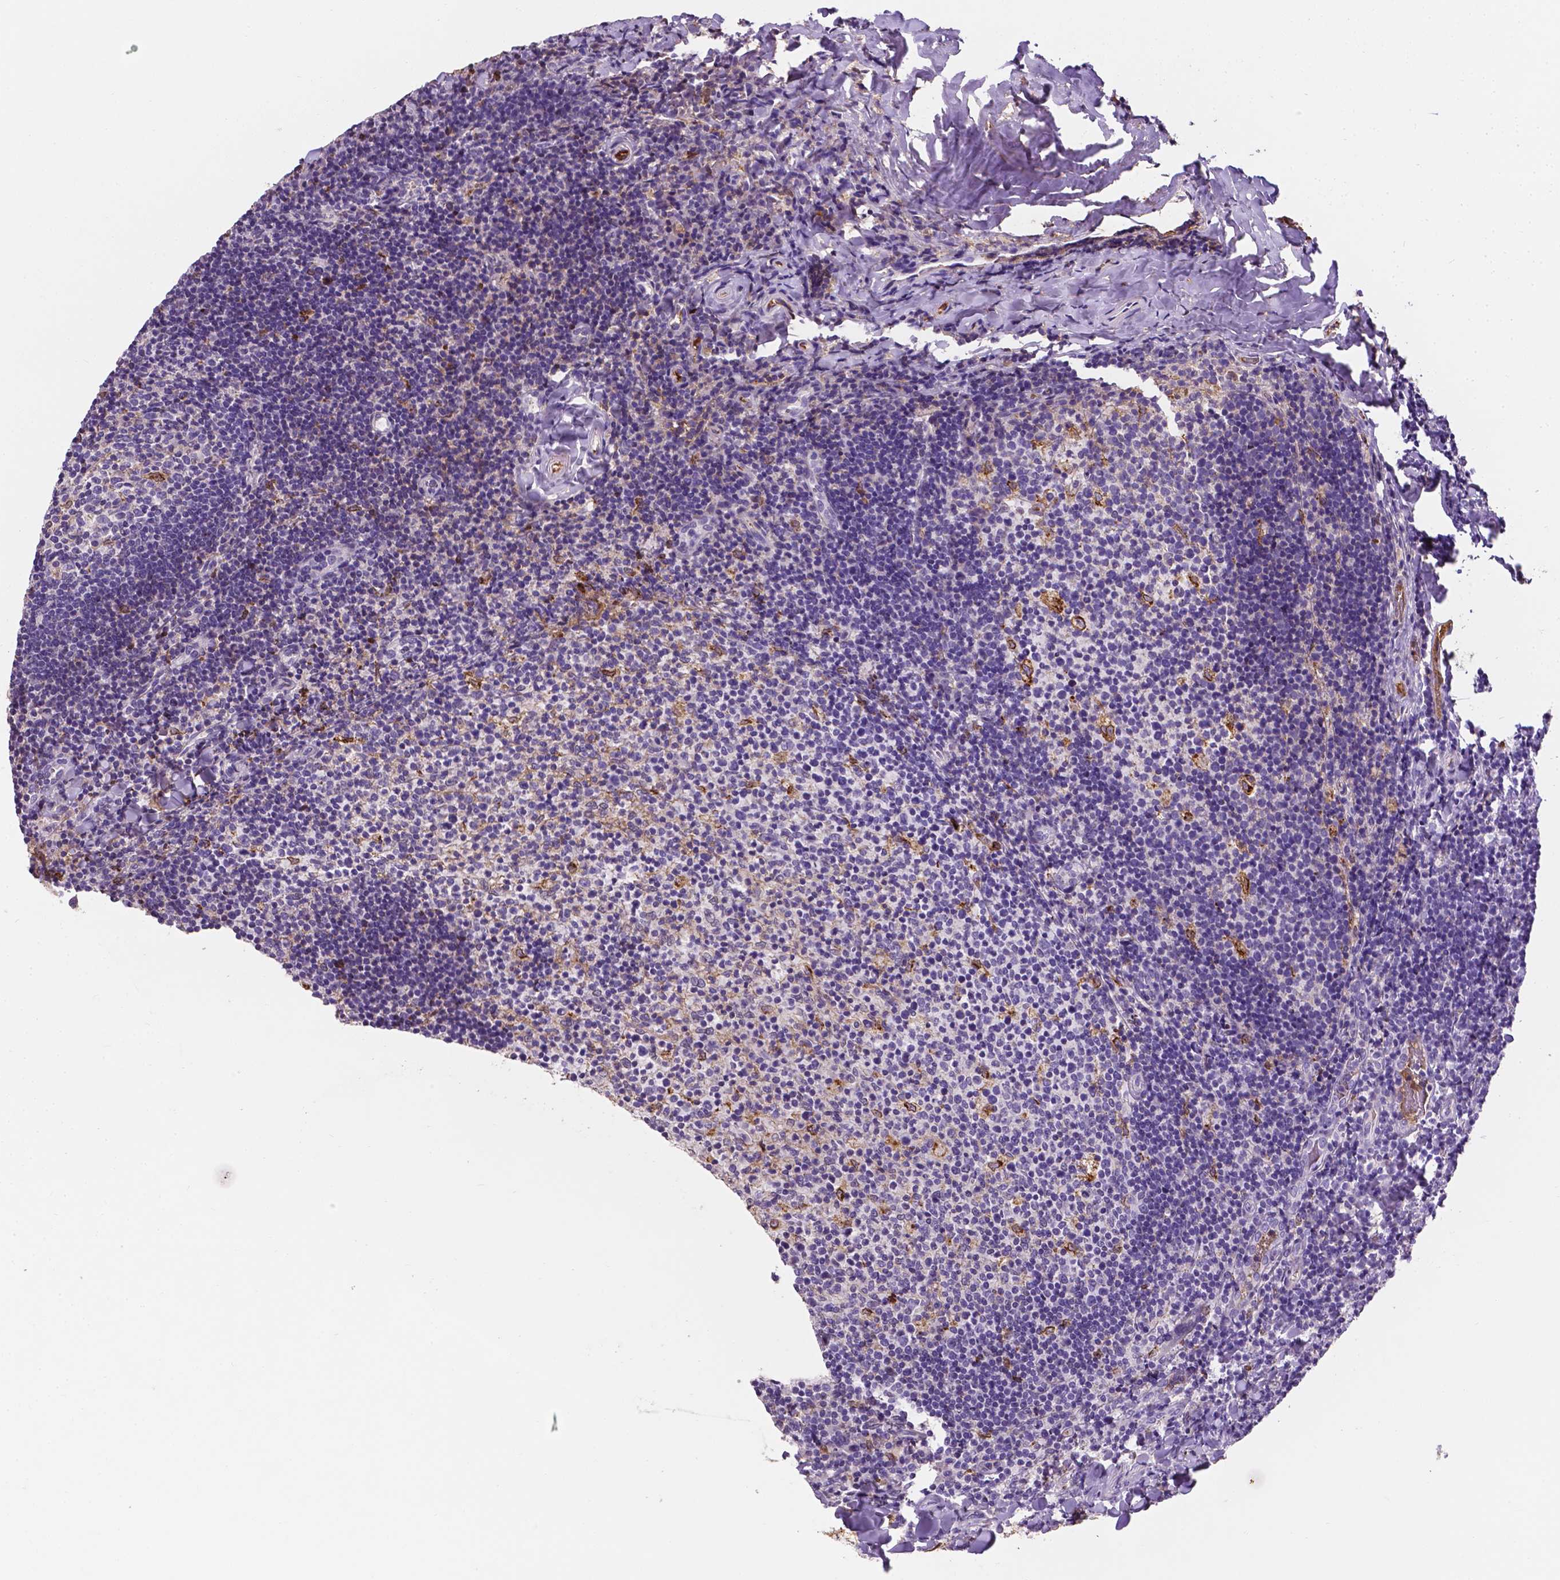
{"staining": {"intensity": "moderate", "quantity": "<25%", "location": "cytoplasmic/membranous"}, "tissue": "tonsil", "cell_type": "Germinal center cells", "image_type": "normal", "snomed": [{"axis": "morphology", "description": "Normal tissue, NOS"}, {"axis": "topography", "description": "Tonsil"}], "caption": "Tonsil stained for a protein reveals moderate cytoplasmic/membranous positivity in germinal center cells.", "gene": "APOE", "patient": {"sex": "female", "age": 10}}